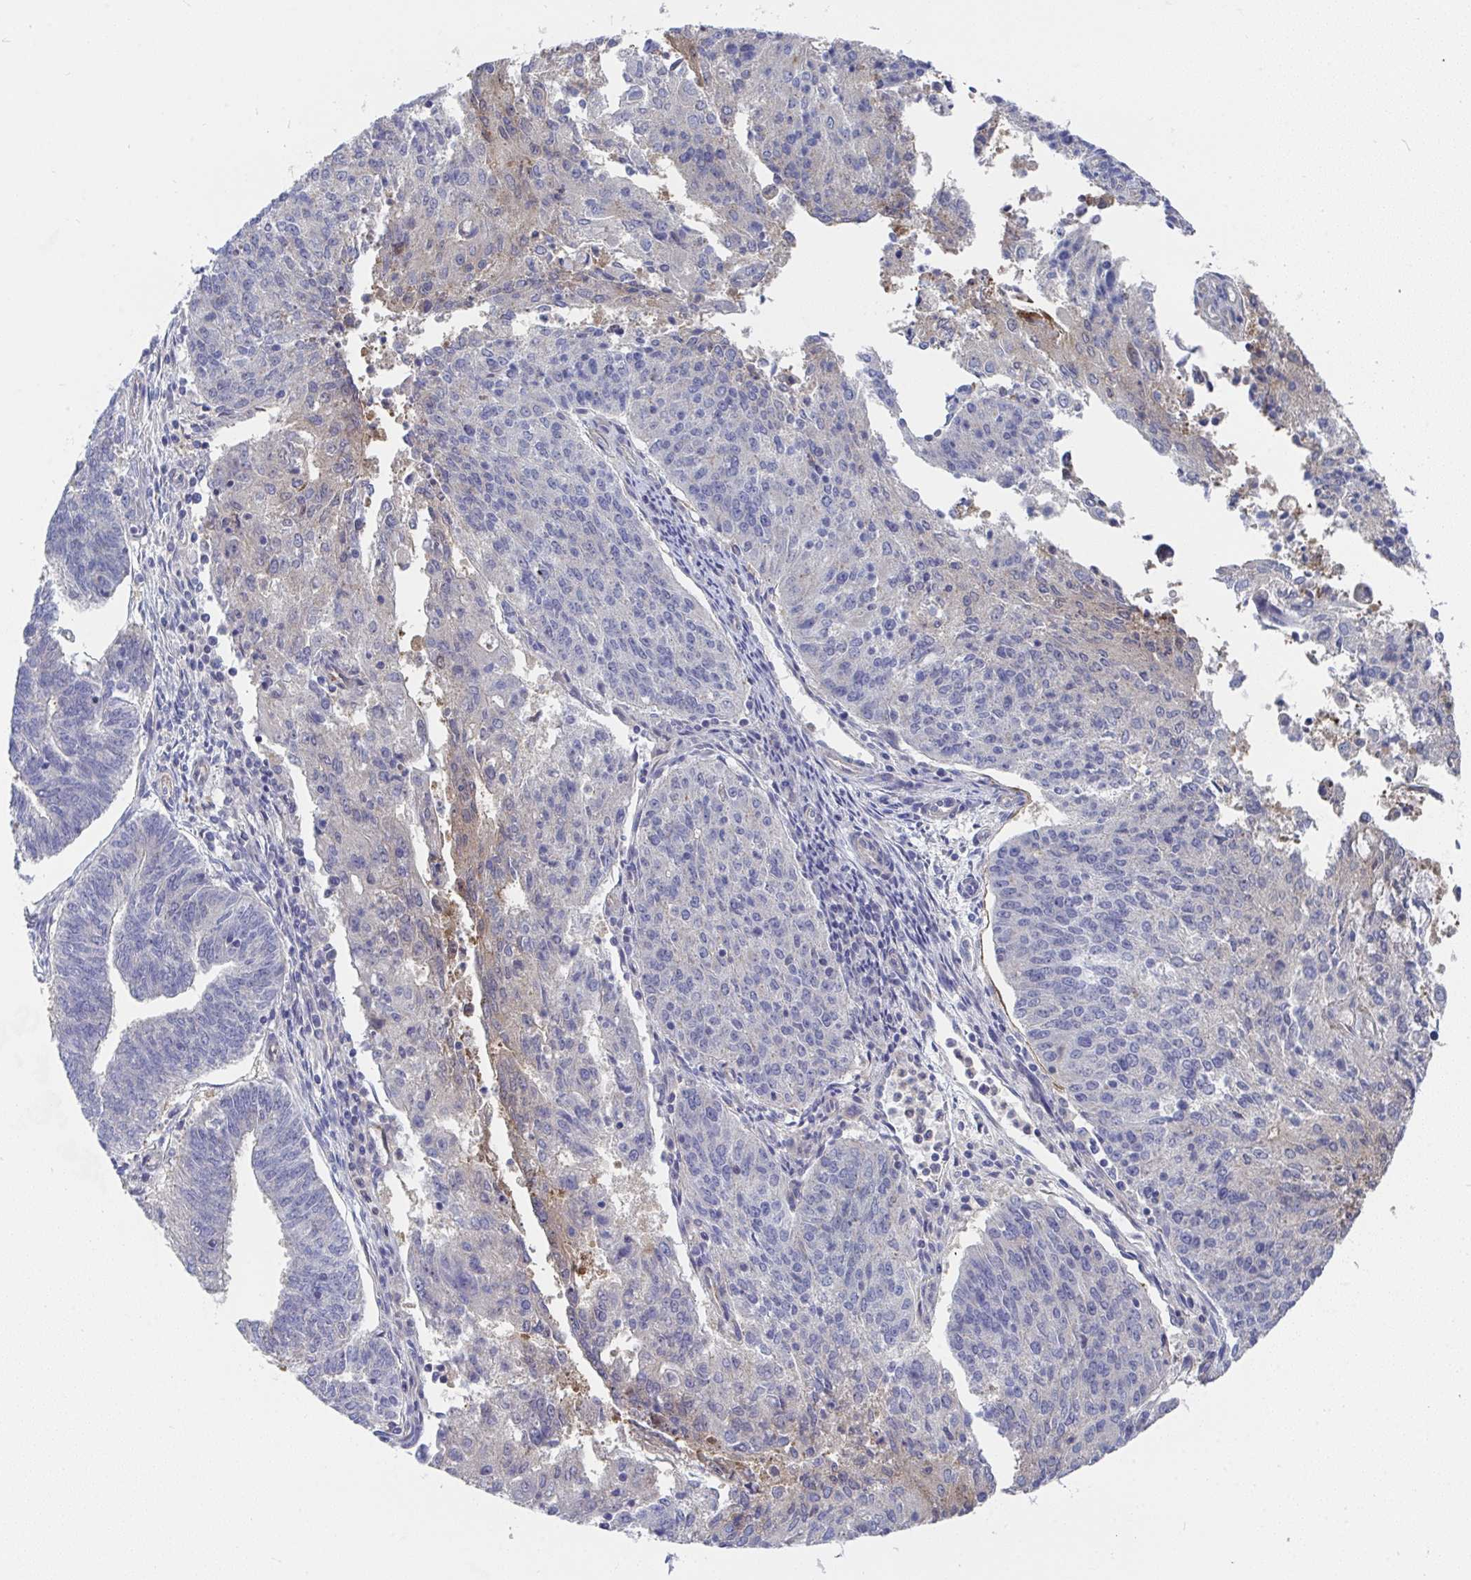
{"staining": {"intensity": "negative", "quantity": "none", "location": "none"}, "tissue": "endometrial cancer", "cell_type": "Tumor cells", "image_type": "cancer", "snomed": [{"axis": "morphology", "description": "Adenocarcinoma, NOS"}, {"axis": "topography", "description": "Endometrium"}], "caption": "Immunohistochemical staining of human endometrial adenocarcinoma demonstrates no significant positivity in tumor cells.", "gene": "P2RX3", "patient": {"sex": "female", "age": 82}}